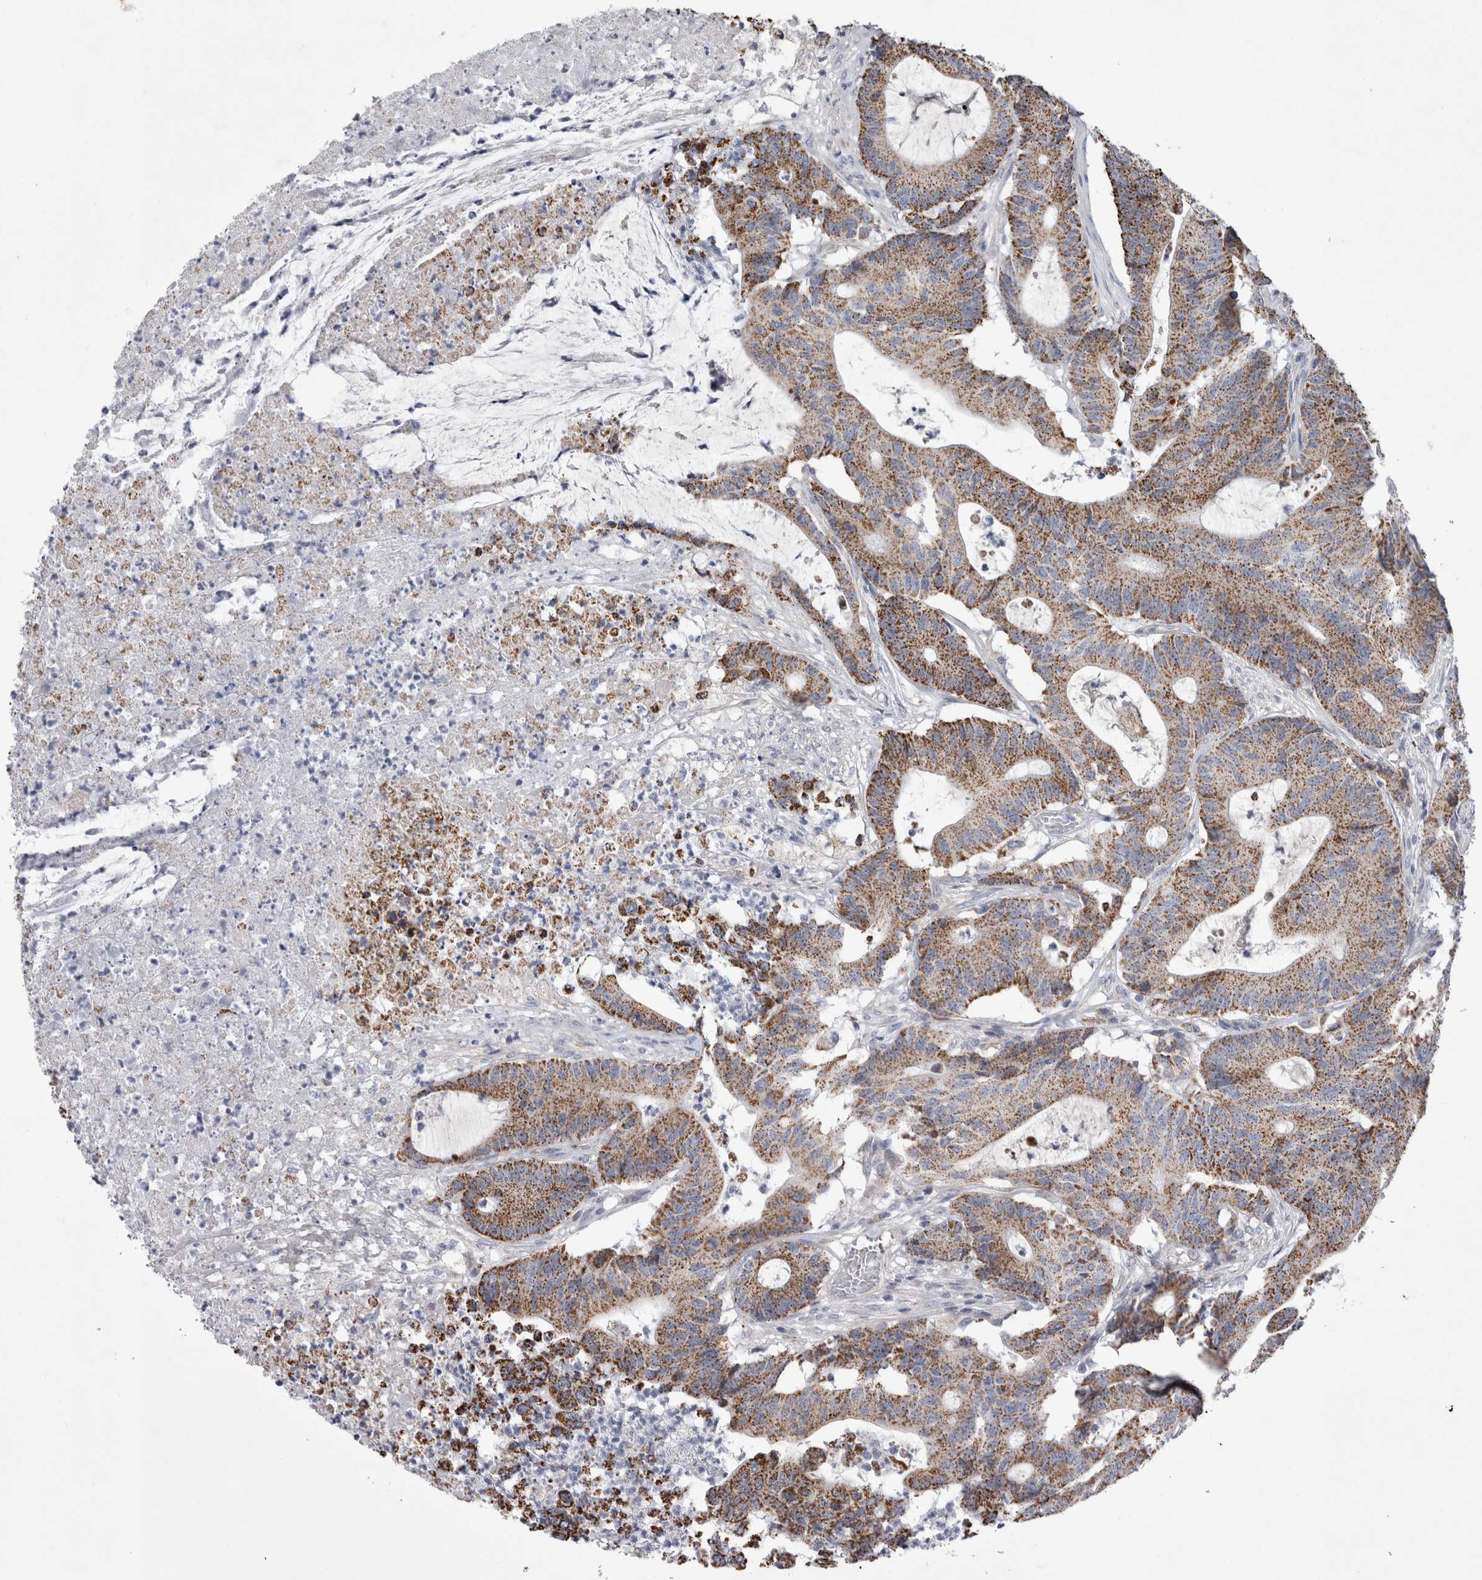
{"staining": {"intensity": "moderate", "quantity": ">75%", "location": "cytoplasmic/membranous"}, "tissue": "colorectal cancer", "cell_type": "Tumor cells", "image_type": "cancer", "snomed": [{"axis": "morphology", "description": "Adenocarcinoma, NOS"}, {"axis": "topography", "description": "Colon"}], "caption": "A high-resolution micrograph shows immunohistochemistry (IHC) staining of colorectal cancer, which reveals moderate cytoplasmic/membranous positivity in approximately >75% of tumor cells.", "gene": "HDHD3", "patient": {"sex": "female", "age": 84}}